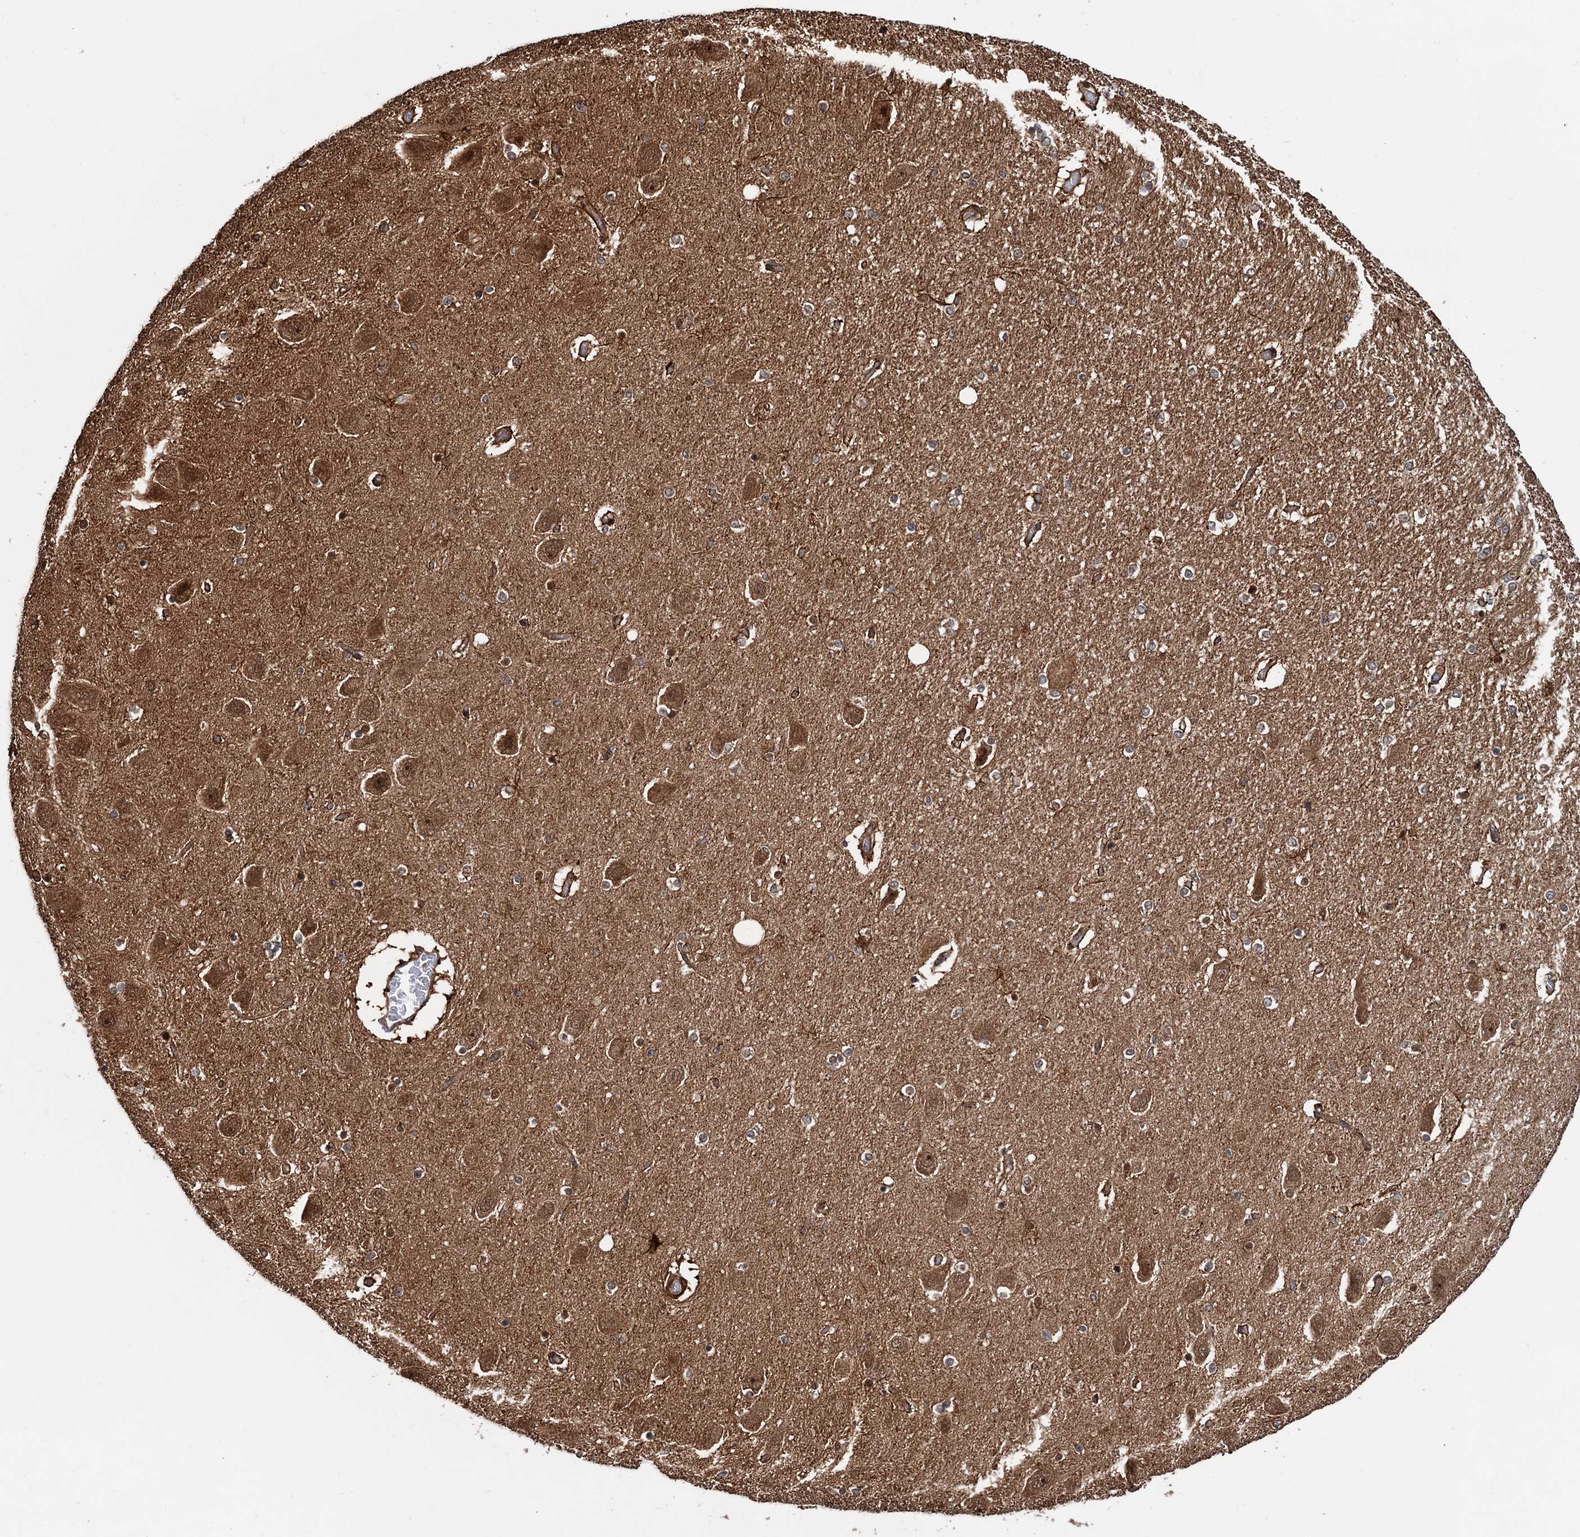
{"staining": {"intensity": "moderate", "quantity": "25%-75%", "location": "cytoplasmic/membranous,nuclear"}, "tissue": "hippocampus", "cell_type": "Glial cells", "image_type": "normal", "snomed": [{"axis": "morphology", "description": "Normal tissue, NOS"}, {"axis": "topography", "description": "Hippocampus"}], "caption": "A high-resolution image shows immunohistochemistry (IHC) staining of unremarkable hippocampus, which shows moderate cytoplasmic/membranous,nuclear positivity in about 25%-75% of glial cells.", "gene": "SNRNP25", "patient": {"sex": "female", "age": 54}}